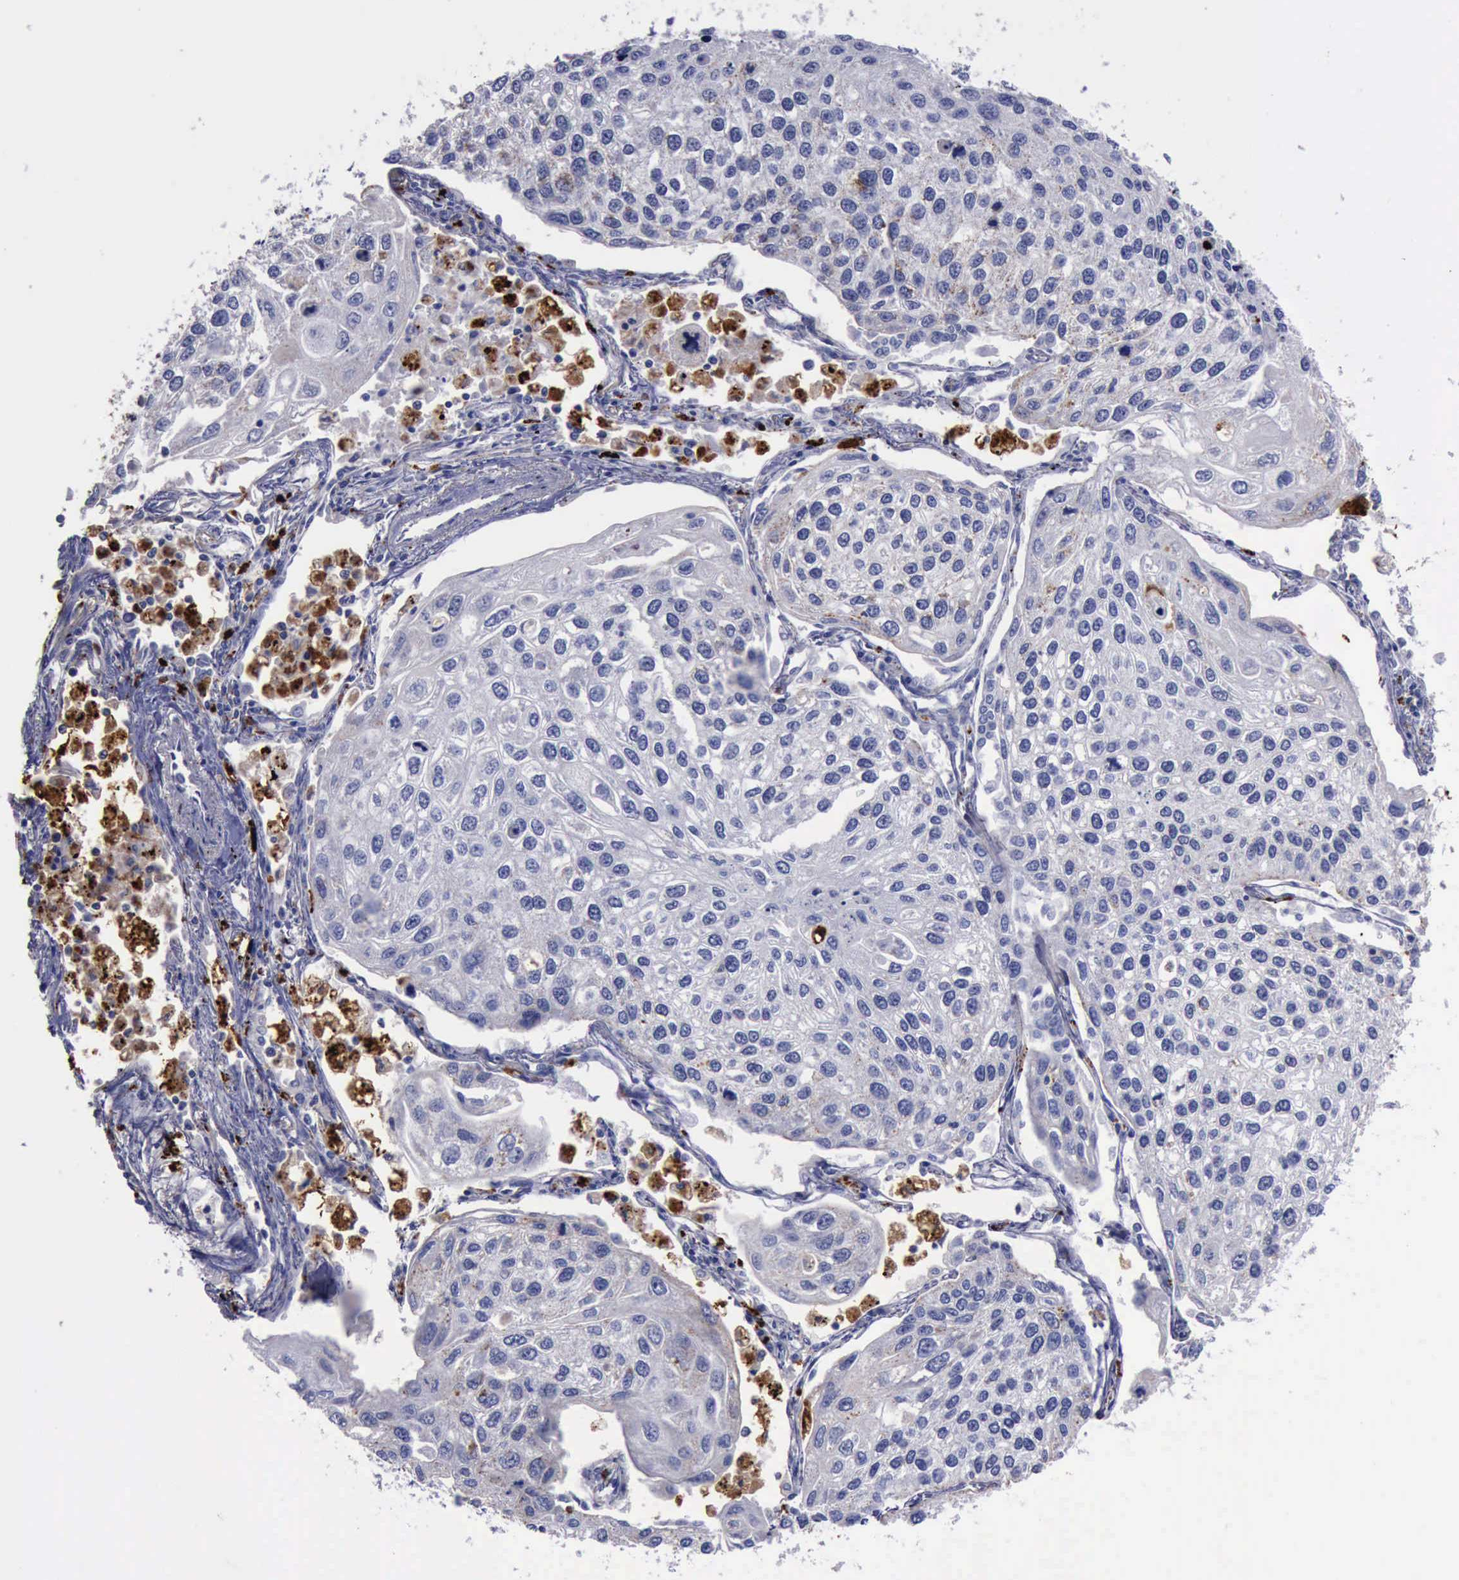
{"staining": {"intensity": "weak", "quantity": "<25%", "location": "cytoplasmic/membranous"}, "tissue": "lung cancer", "cell_type": "Tumor cells", "image_type": "cancer", "snomed": [{"axis": "morphology", "description": "Squamous cell carcinoma, NOS"}, {"axis": "topography", "description": "Lung"}], "caption": "Protein analysis of lung squamous cell carcinoma demonstrates no significant expression in tumor cells.", "gene": "CTSD", "patient": {"sex": "male", "age": 75}}